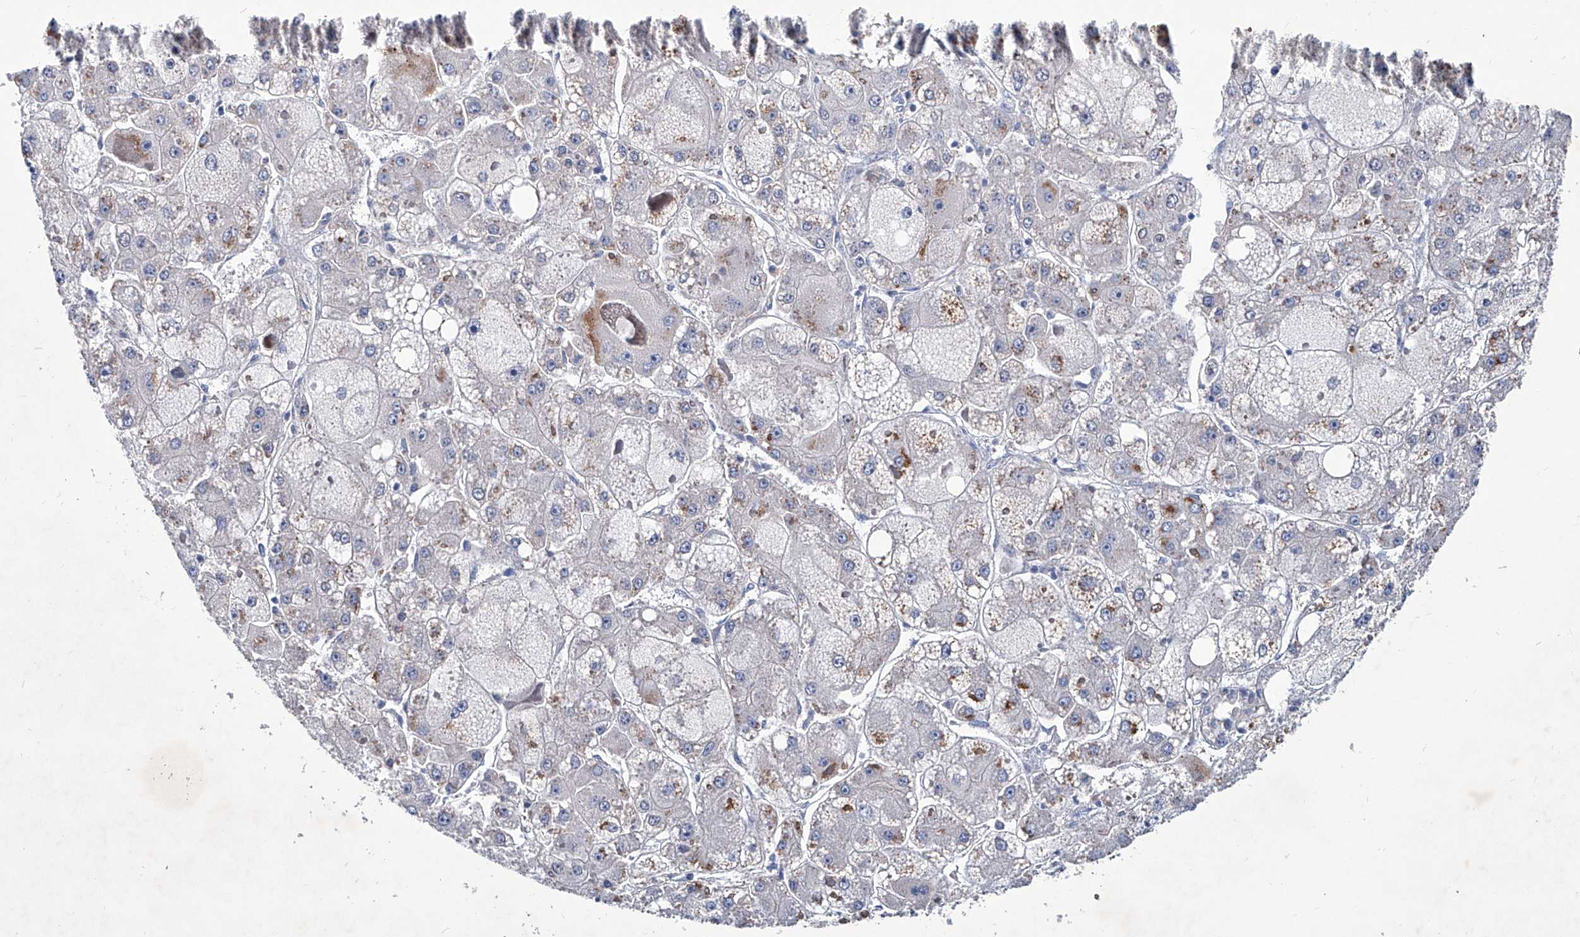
{"staining": {"intensity": "moderate", "quantity": "<25%", "location": "cytoplasmic/membranous"}, "tissue": "liver cancer", "cell_type": "Tumor cells", "image_type": "cancer", "snomed": [{"axis": "morphology", "description": "Carcinoma, Hepatocellular, NOS"}, {"axis": "topography", "description": "Liver"}], "caption": "IHC histopathology image of human liver cancer stained for a protein (brown), which exhibits low levels of moderate cytoplasmic/membranous expression in approximately <25% of tumor cells.", "gene": "KLHL17", "patient": {"sex": "female", "age": 73}}